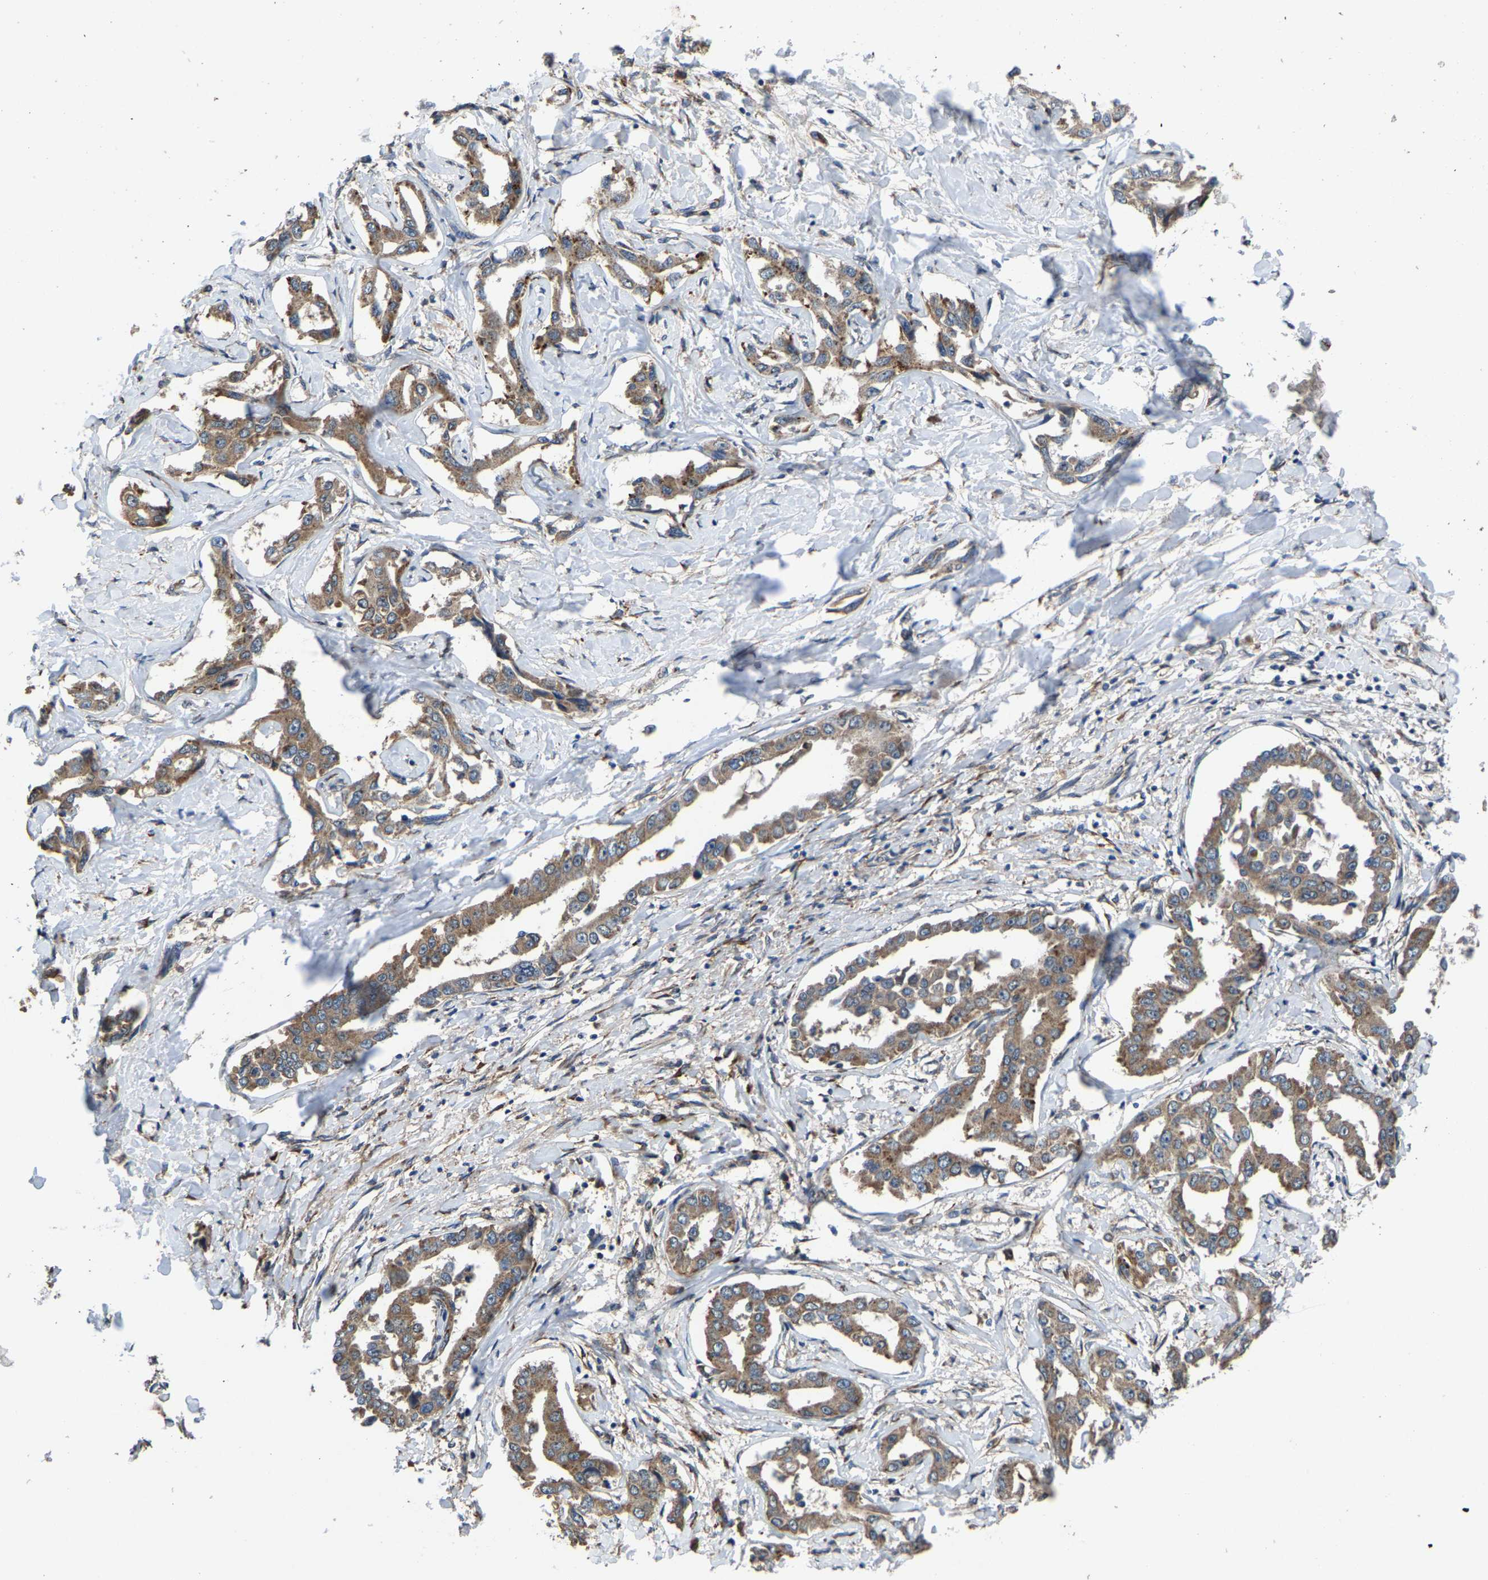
{"staining": {"intensity": "moderate", "quantity": ">75%", "location": "cytoplasmic/membranous"}, "tissue": "liver cancer", "cell_type": "Tumor cells", "image_type": "cancer", "snomed": [{"axis": "morphology", "description": "Cholangiocarcinoma"}, {"axis": "topography", "description": "Liver"}], "caption": "Protein staining displays moderate cytoplasmic/membranous positivity in about >75% of tumor cells in liver cancer (cholangiocarcinoma). The staining was performed using DAB (3,3'-diaminobenzidine), with brown indicating positive protein expression. Nuclei are stained blue with hematoxylin.", "gene": "PDP1", "patient": {"sex": "male", "age": 59}}